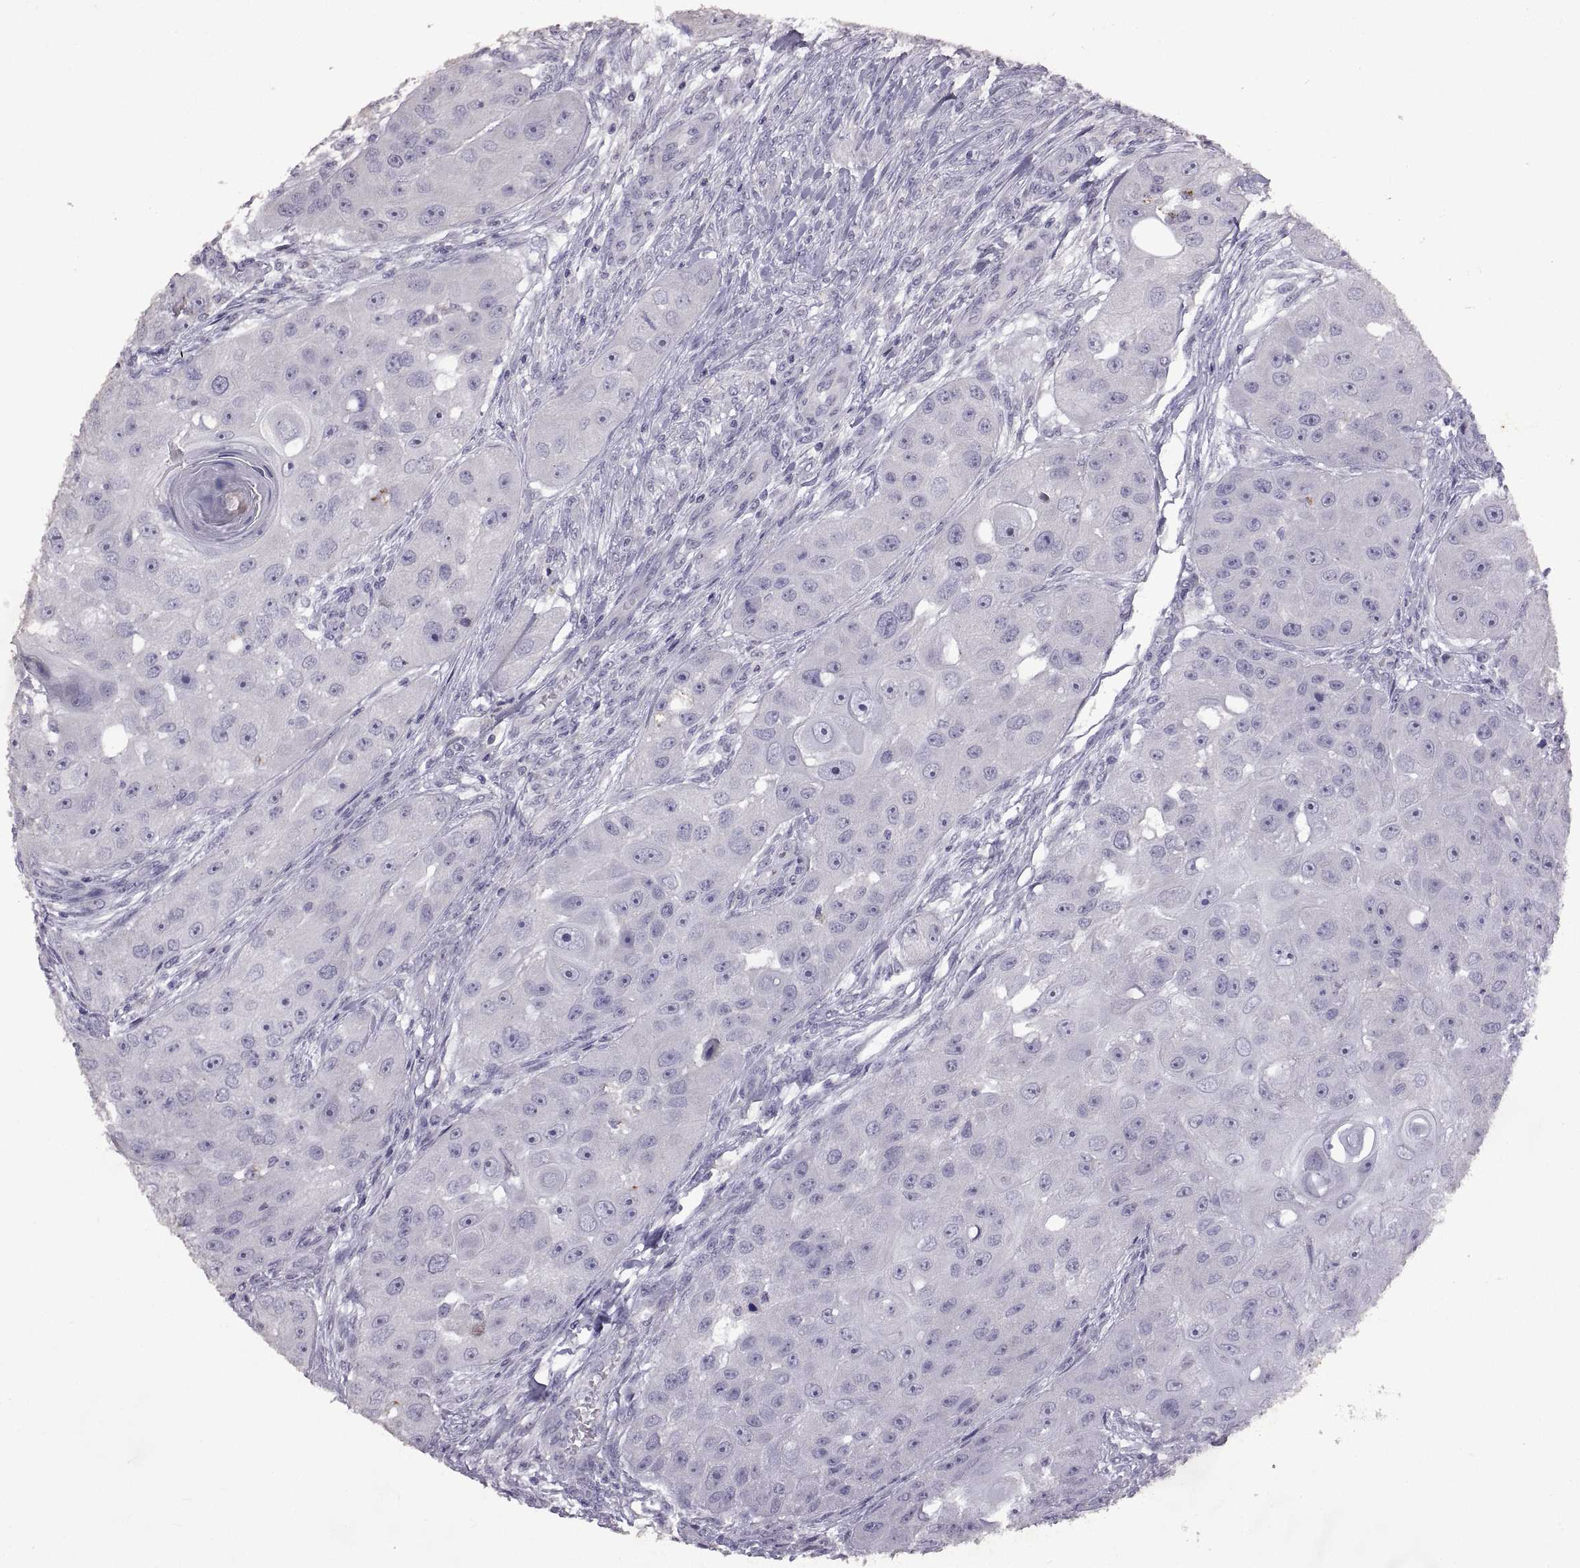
{"staining": {"intensity": "negative", "quantity": "none", "location": "none"}, "tissue": "head and neck cancer", "cell_type": "Tumor cells", "image_type": "cancer", "snomed": [{"axis": "morphology", "description": "Squamous cell carcinoma, NOS"}, {"axis": "topography", "description": "Head-Neck"}], "caption": "The histopathology image reveals no staining of tumor cells in head and neck squamous cell carcinoma. (DAB immunohistochemistry (IHC) with hematoxylin counter stain).", "gene": "DEFB136", "patient": {"sex": "male", "age": 51}}